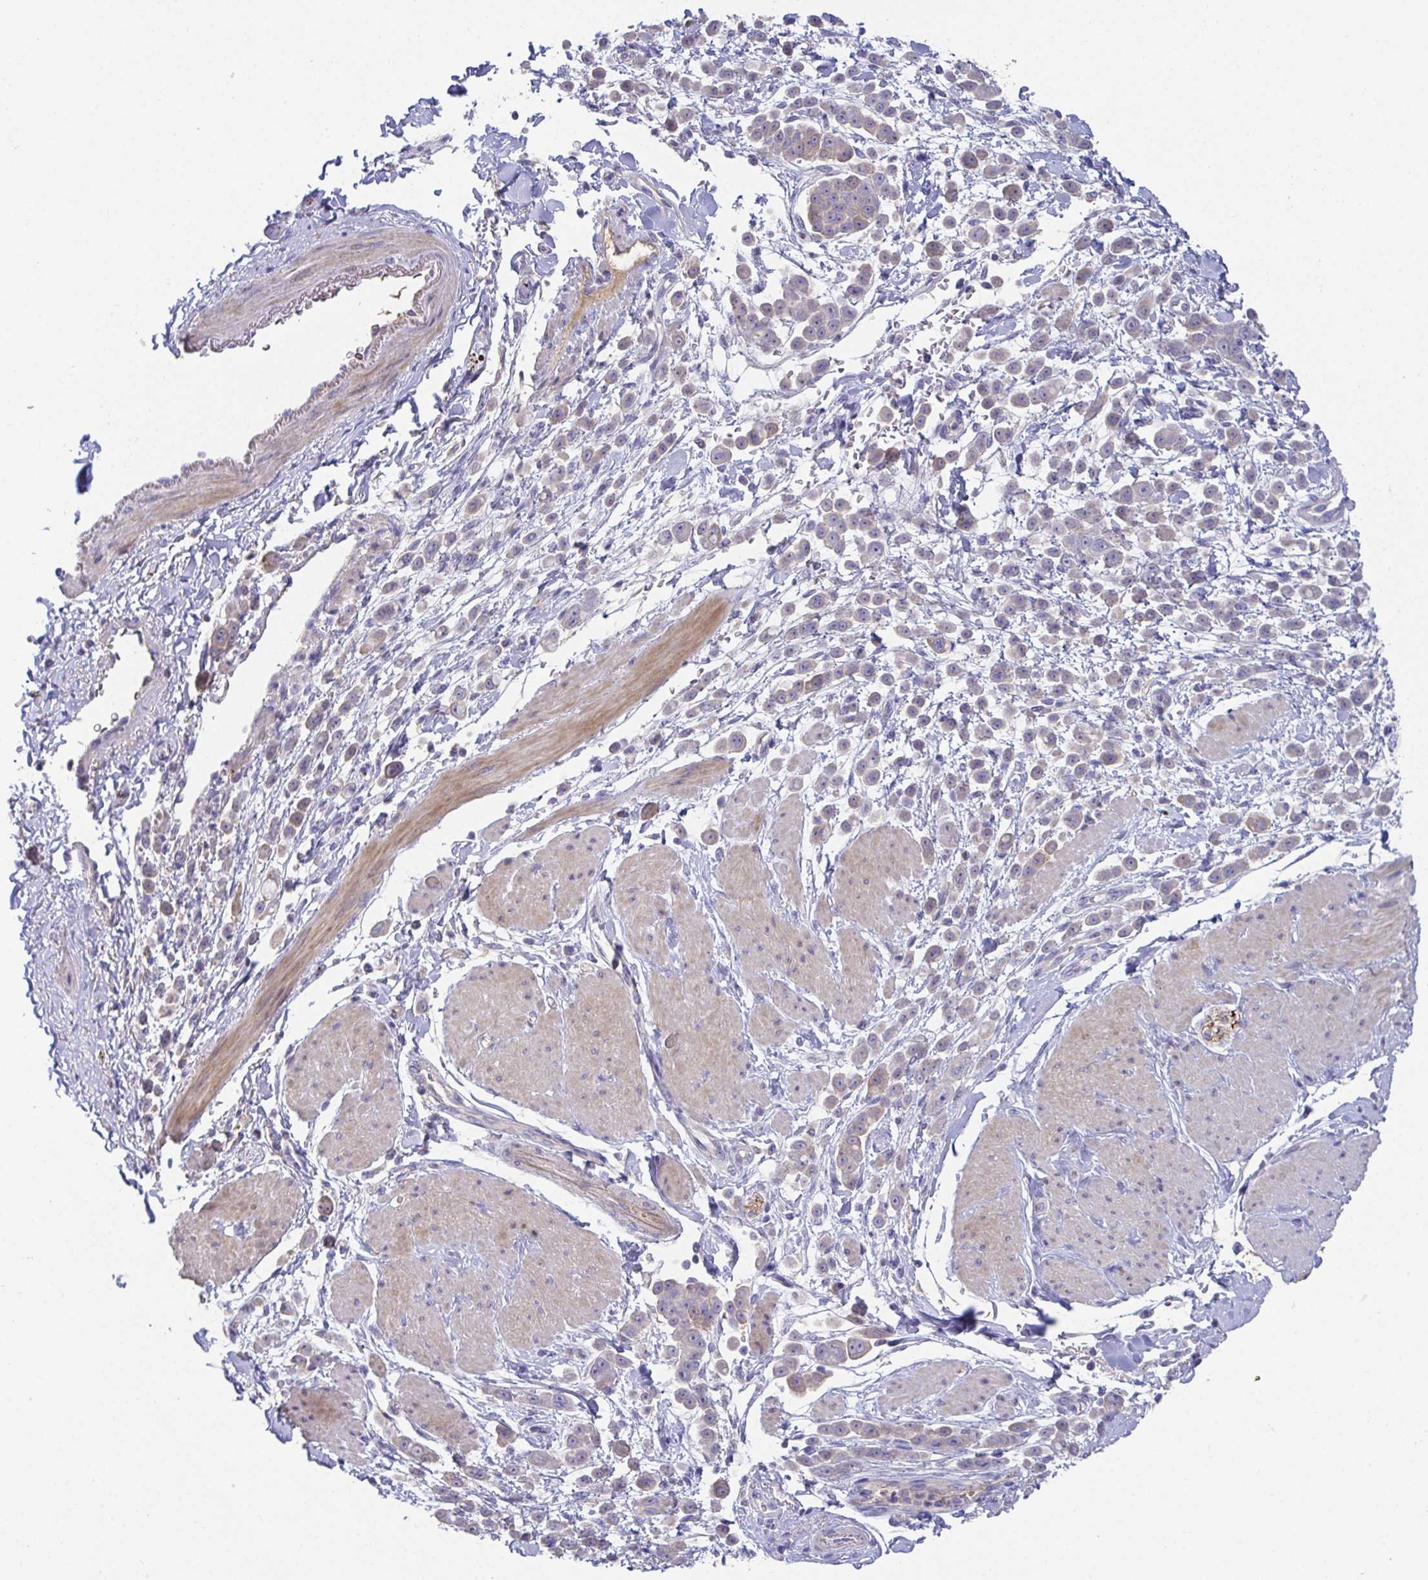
{"staining": {"intensity": "negative", "quantity": "none", "location": "none"}, "tissue": "pancreatic cancer", "cell_type": "Tumor cells", "image_type": "cancer", "snomed": [{"axis": "morphology", "description": "Normal tissue, NOS"}, {"axis": "morphology", "description": "Adenocarcinoma, NOS"}, {"axis": "topography", "description": "Pancreas"}], "caption": "This is an immunohistochemistry photomicrograph of human adenocarcinoma (pancreatic). There is no expression in tumor cells.", "gene": "ANO5", "patient": {"sex": "female", "age": 64}}